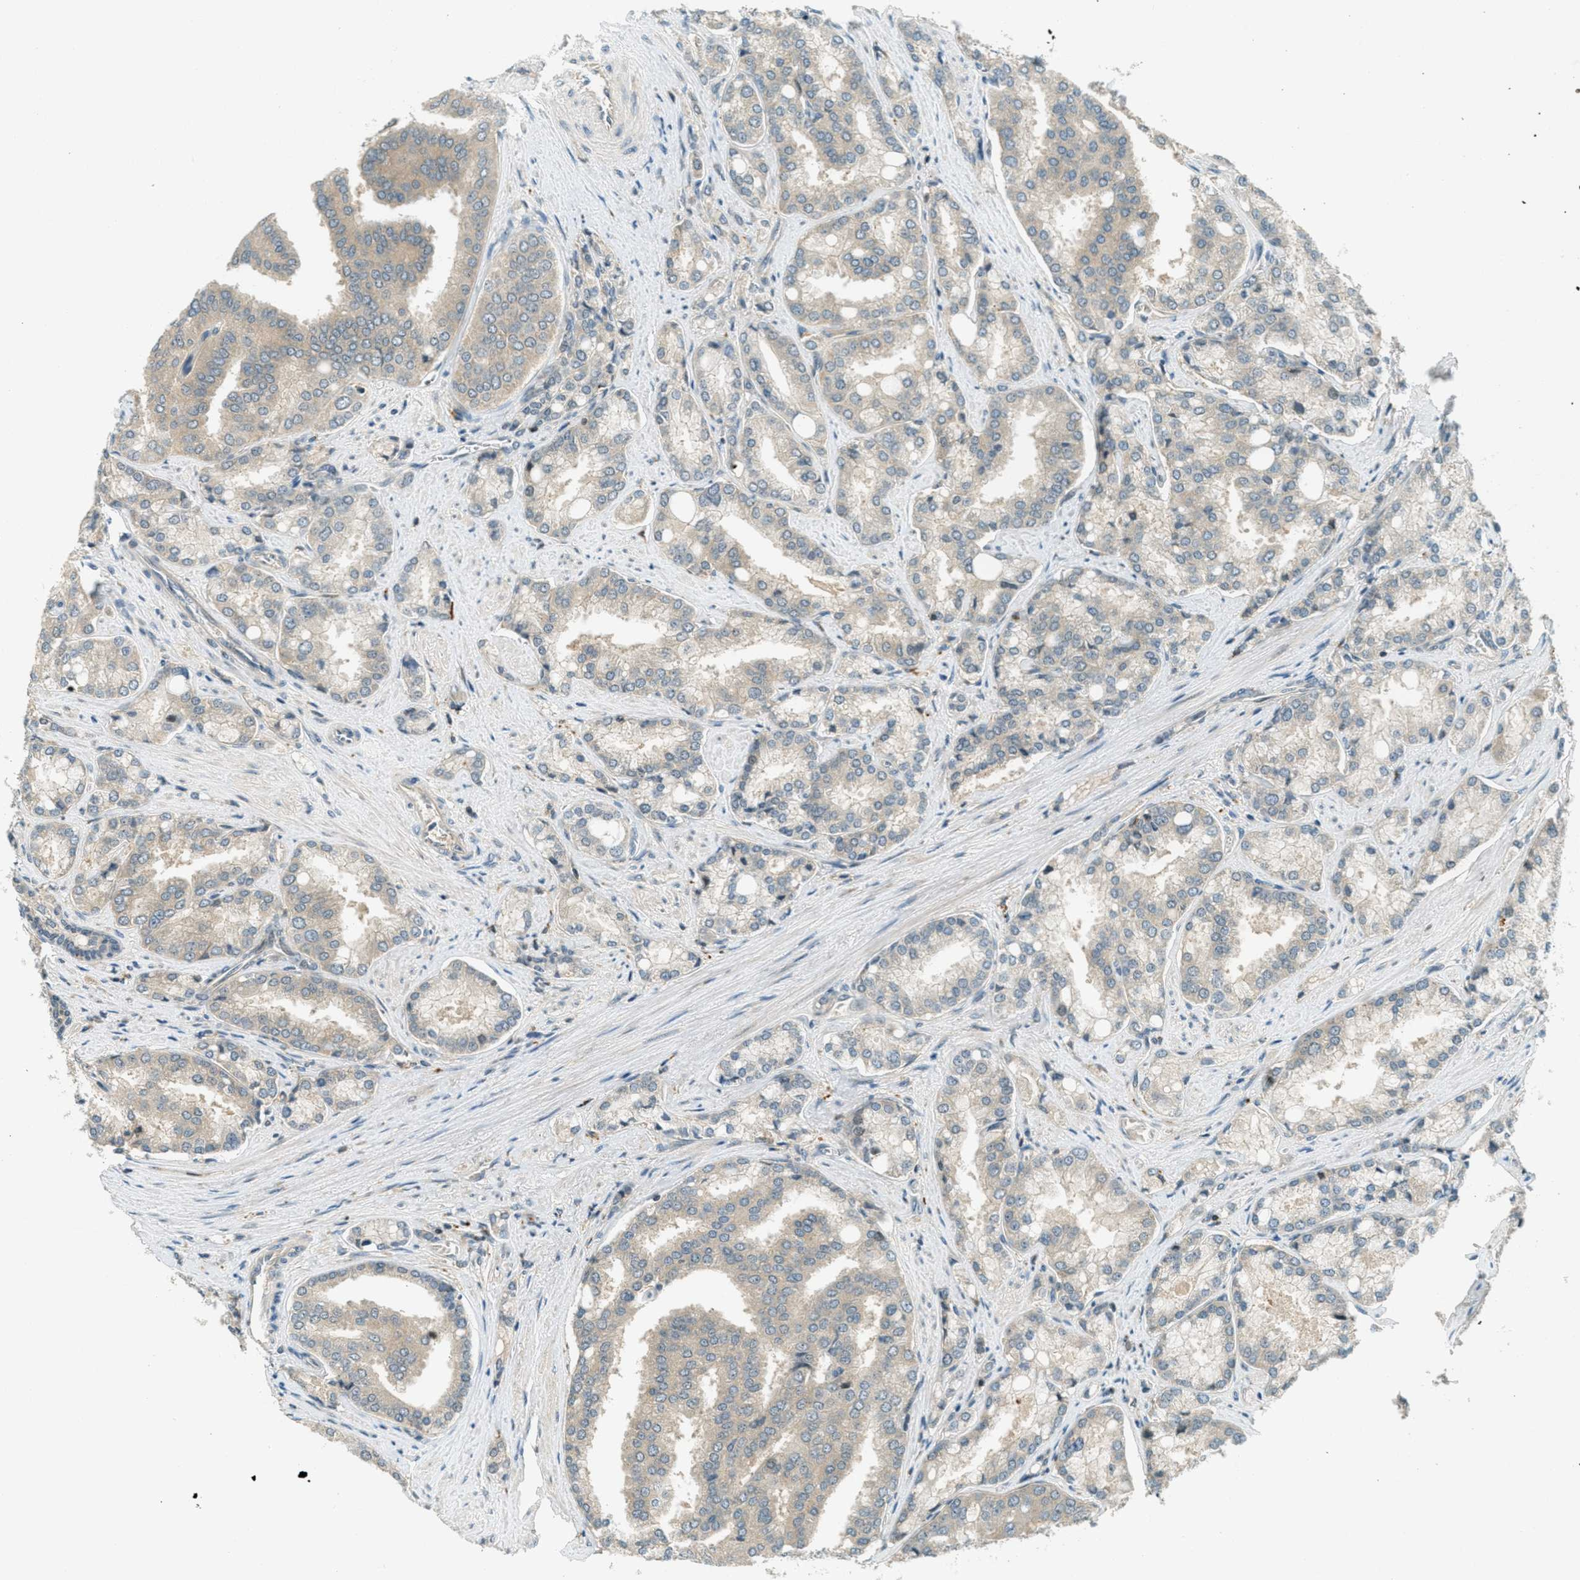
{"staining": {"intensity": "weak", "quantity": "<25%", "location": "cytoplasmic/membranous"}, "tissue": "prostate cancer", "cell_type": "Tumor cells", "image_type": "cancer", "snomed": [{"axis": "morphology", "description": "Adenocarcinoma, High grade"}, {"axis": "topography", "description": "Prostate"}], "caption": "Tumor cells show no significant staining in prostate high-grade adenocarcinoma.", "gene": "PTPN23", "patient": {"sex": "male", "age": 50}}